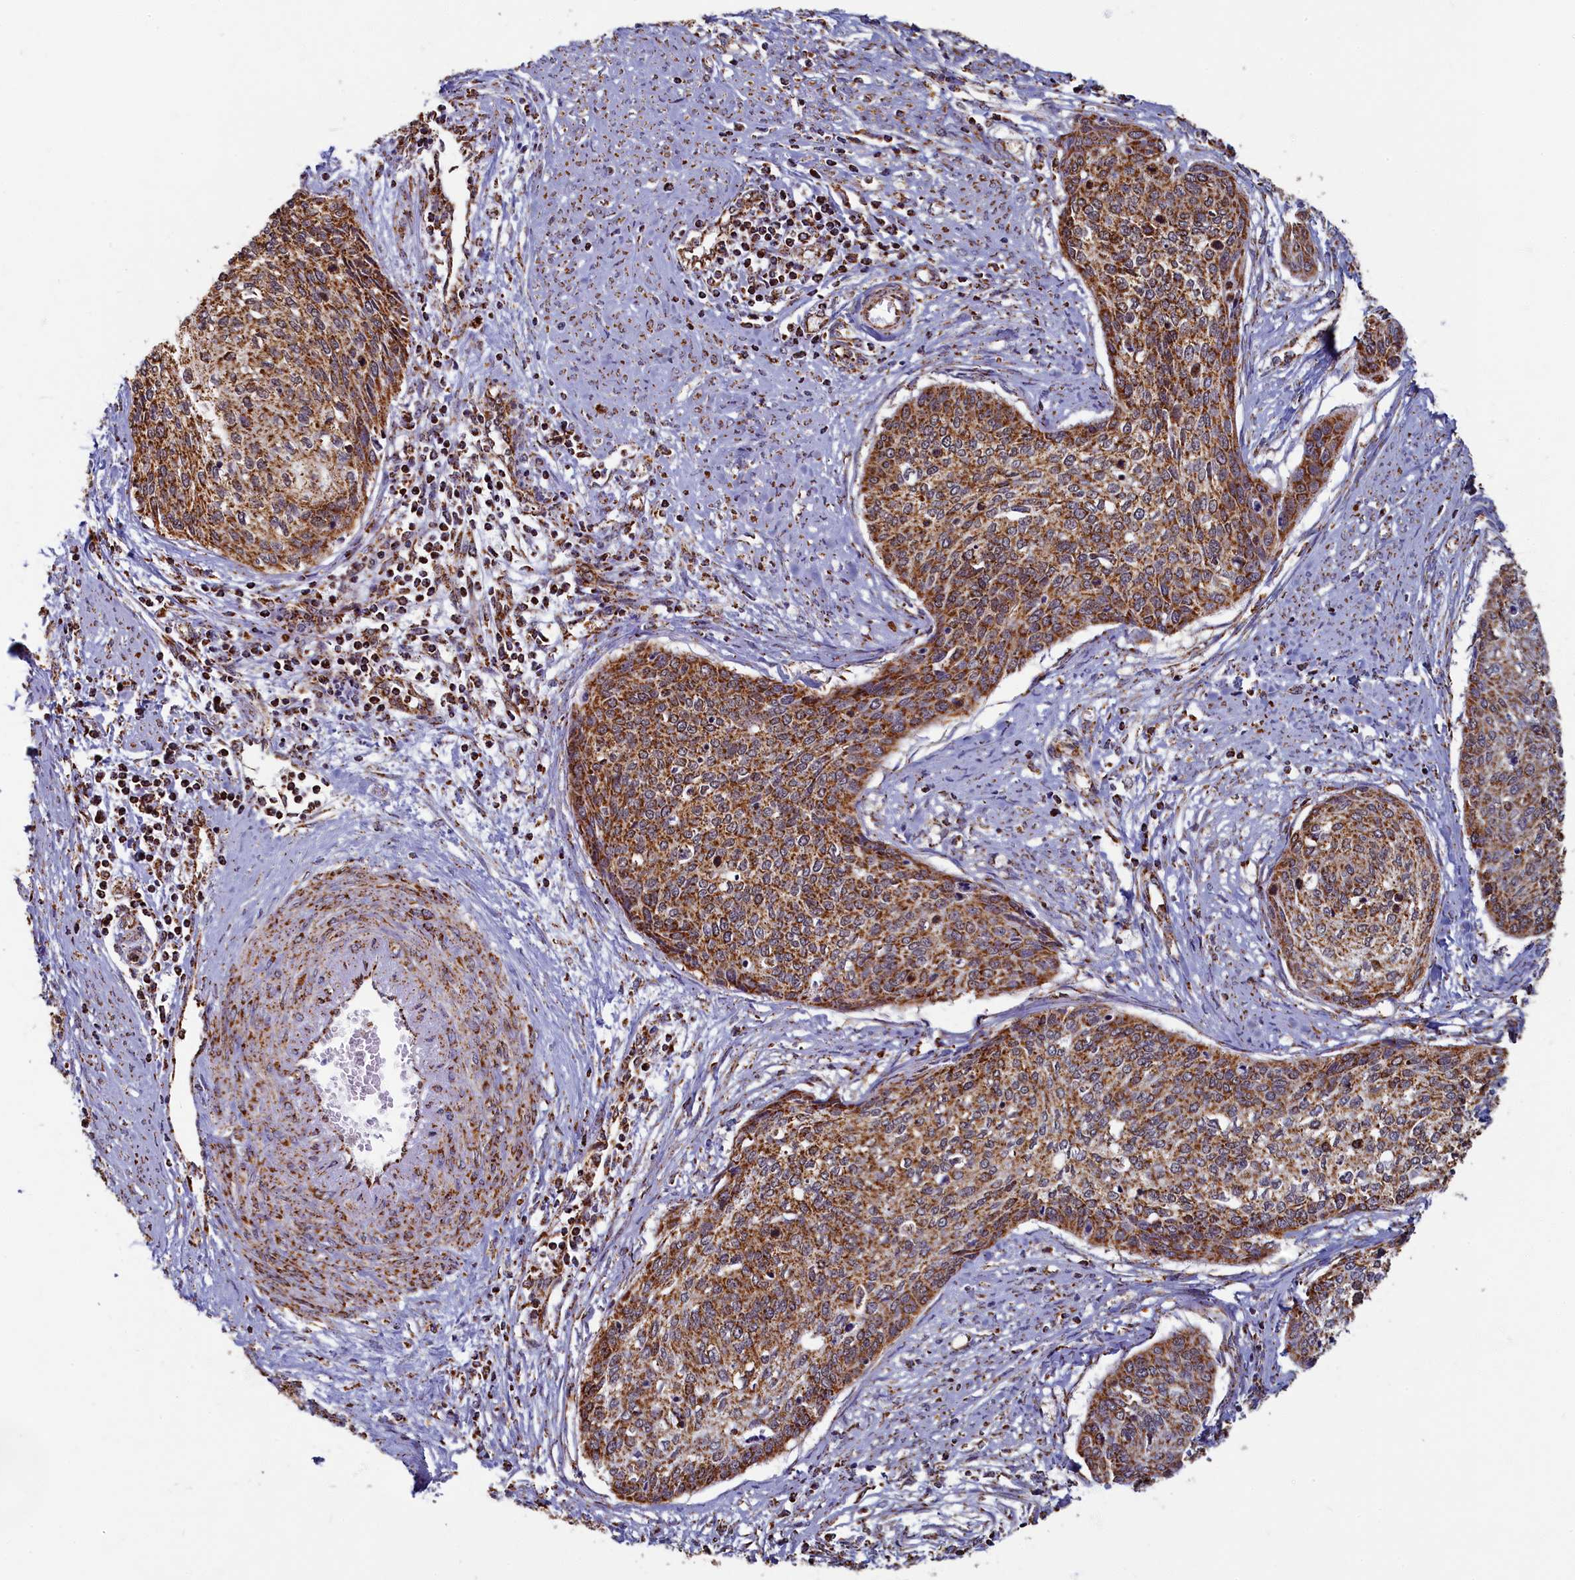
{"staining": {"intensity": "moderate", "quantity": ">75%", "location": "cytoplasmic/membranous"}, "tissue": "cervical cancer", "cell_type": "Tumor cells", "image_type": "cancer", "snomed": [{"axis": "morphology", "description": "Squamous cell carcinoma, NOS"}, {"axis": "topography", "description": "Cervix"}], "caption": "Human cervical cancer stained with a protein marker demonstrates moderate staining in tumor cells.", "gene": "SPR", "patient": {"sex": "female", "age": 37}}